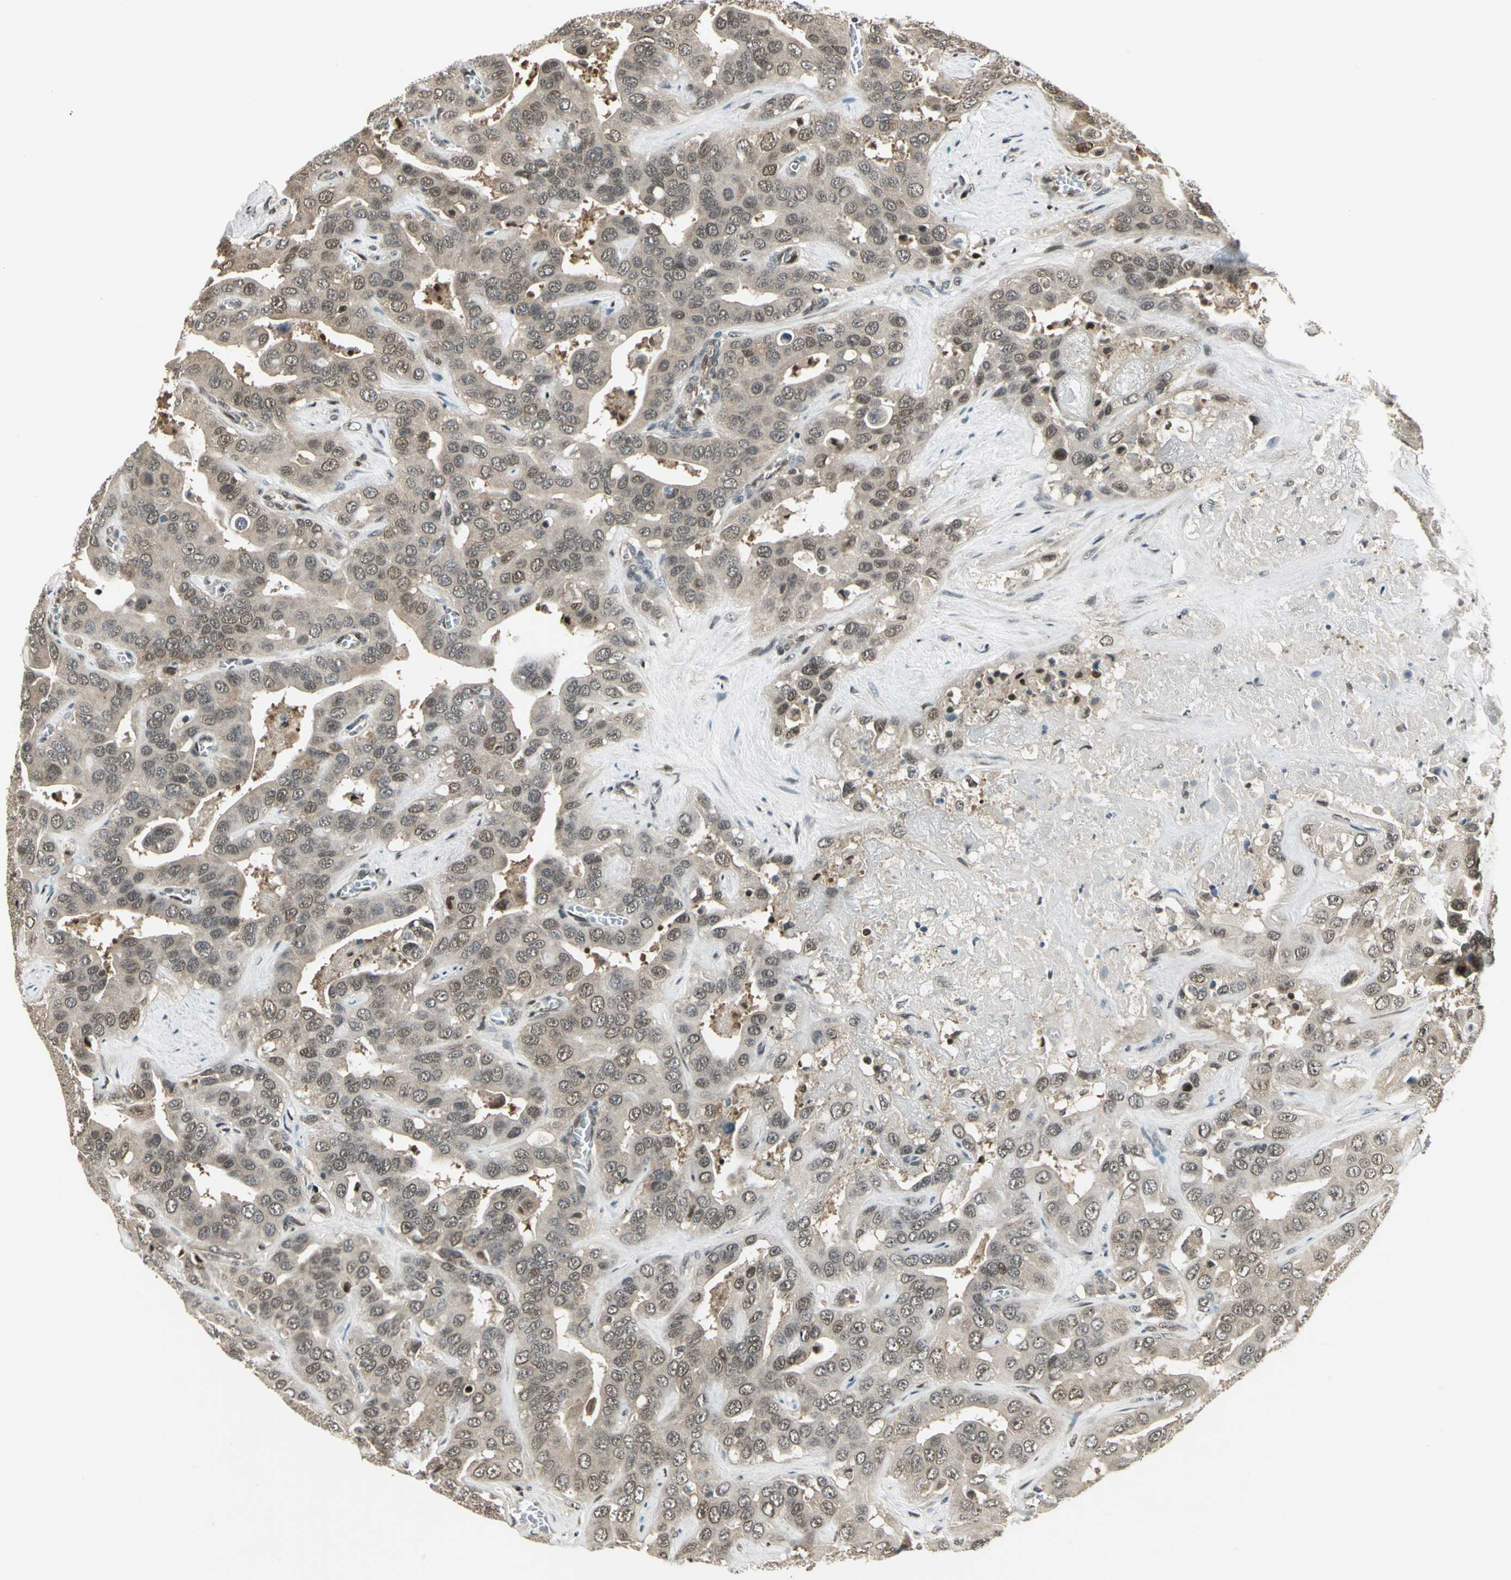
{"staining": {"intensity": "weak", "quantity": "25%-75%", "location": "cytoplasmic/membranous,nuclear"}, "tissue": "liver cancer", "cell_type": "Tumor cells", "image_type": "cancer", "snomed": [{"axis": "morphology", "description": "Cholangiocarcinoma"}, {"axis": "topography", "description": "Liver"}], "caption": "Protein staining displays weak cytoplasmic/membranous and nuclear staining in about 25%-75% of tumor cells in cholangiocarcinoma (liver). The staining is performed using DAB (3,3'-diaminobenzidine) brown chromogen to label protein expression. The nuclei are counter-stained blue using hematoxylin.", "gene": "PSMC3", "patient": {"sex": "female", "age": 52}}